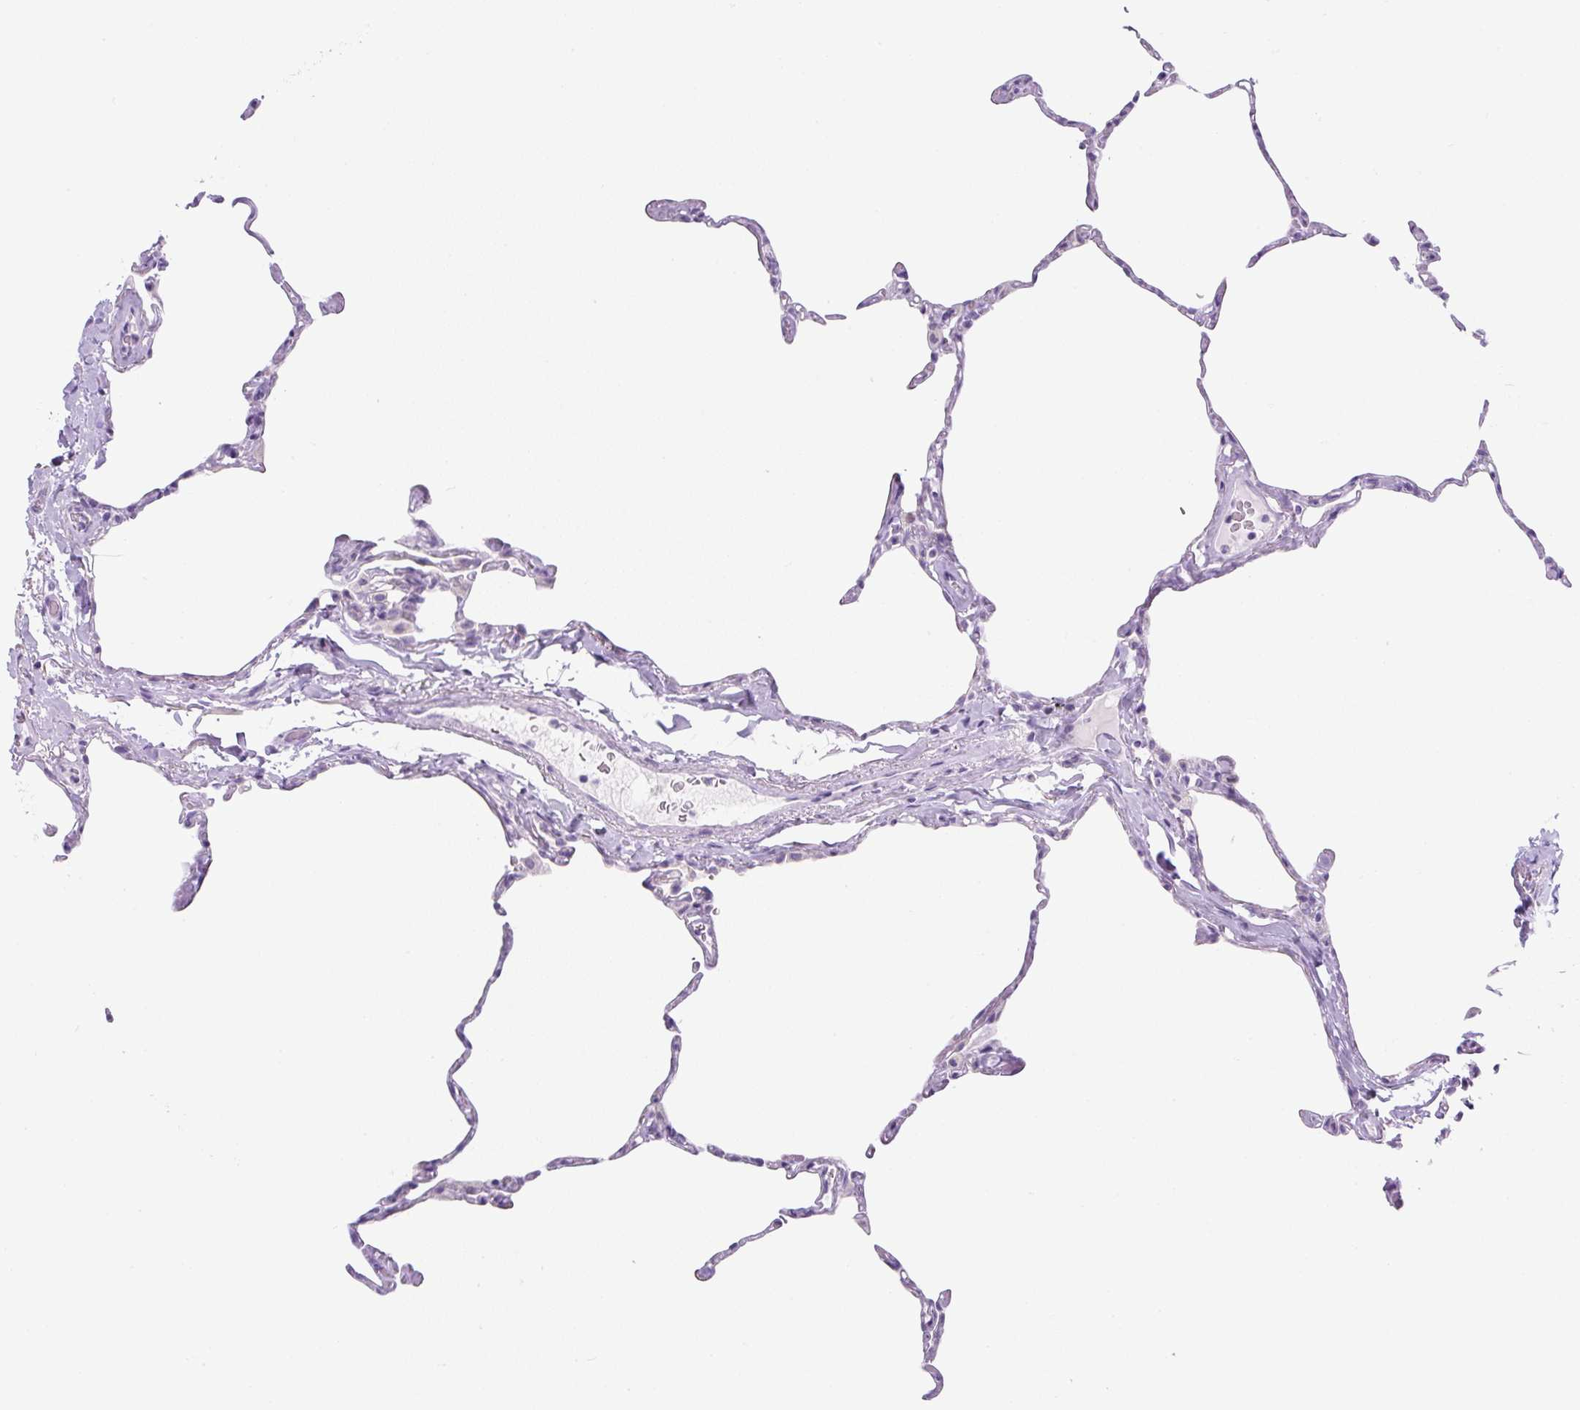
{"staining": {"intensity": "negative", "quantity": "none", "location": "none"}, "tissue": "lung", "cell_type": "Alveolar cells", "image_type": "normal", "snomed": [{"axis": "morphology", "description": "Normal tissue, NOS"}, {"axis": "topography", "description": "Lung"}], "caption": "Immunohistochemistry (IHC) micrograph of benign lung: human lung stained with DAB (3,3'-diaminobenzidine) shows no significant protein expression in alveolar cells.", "gene": "ADAMTS19", "patient": {"sex": "male", "age": 65}}